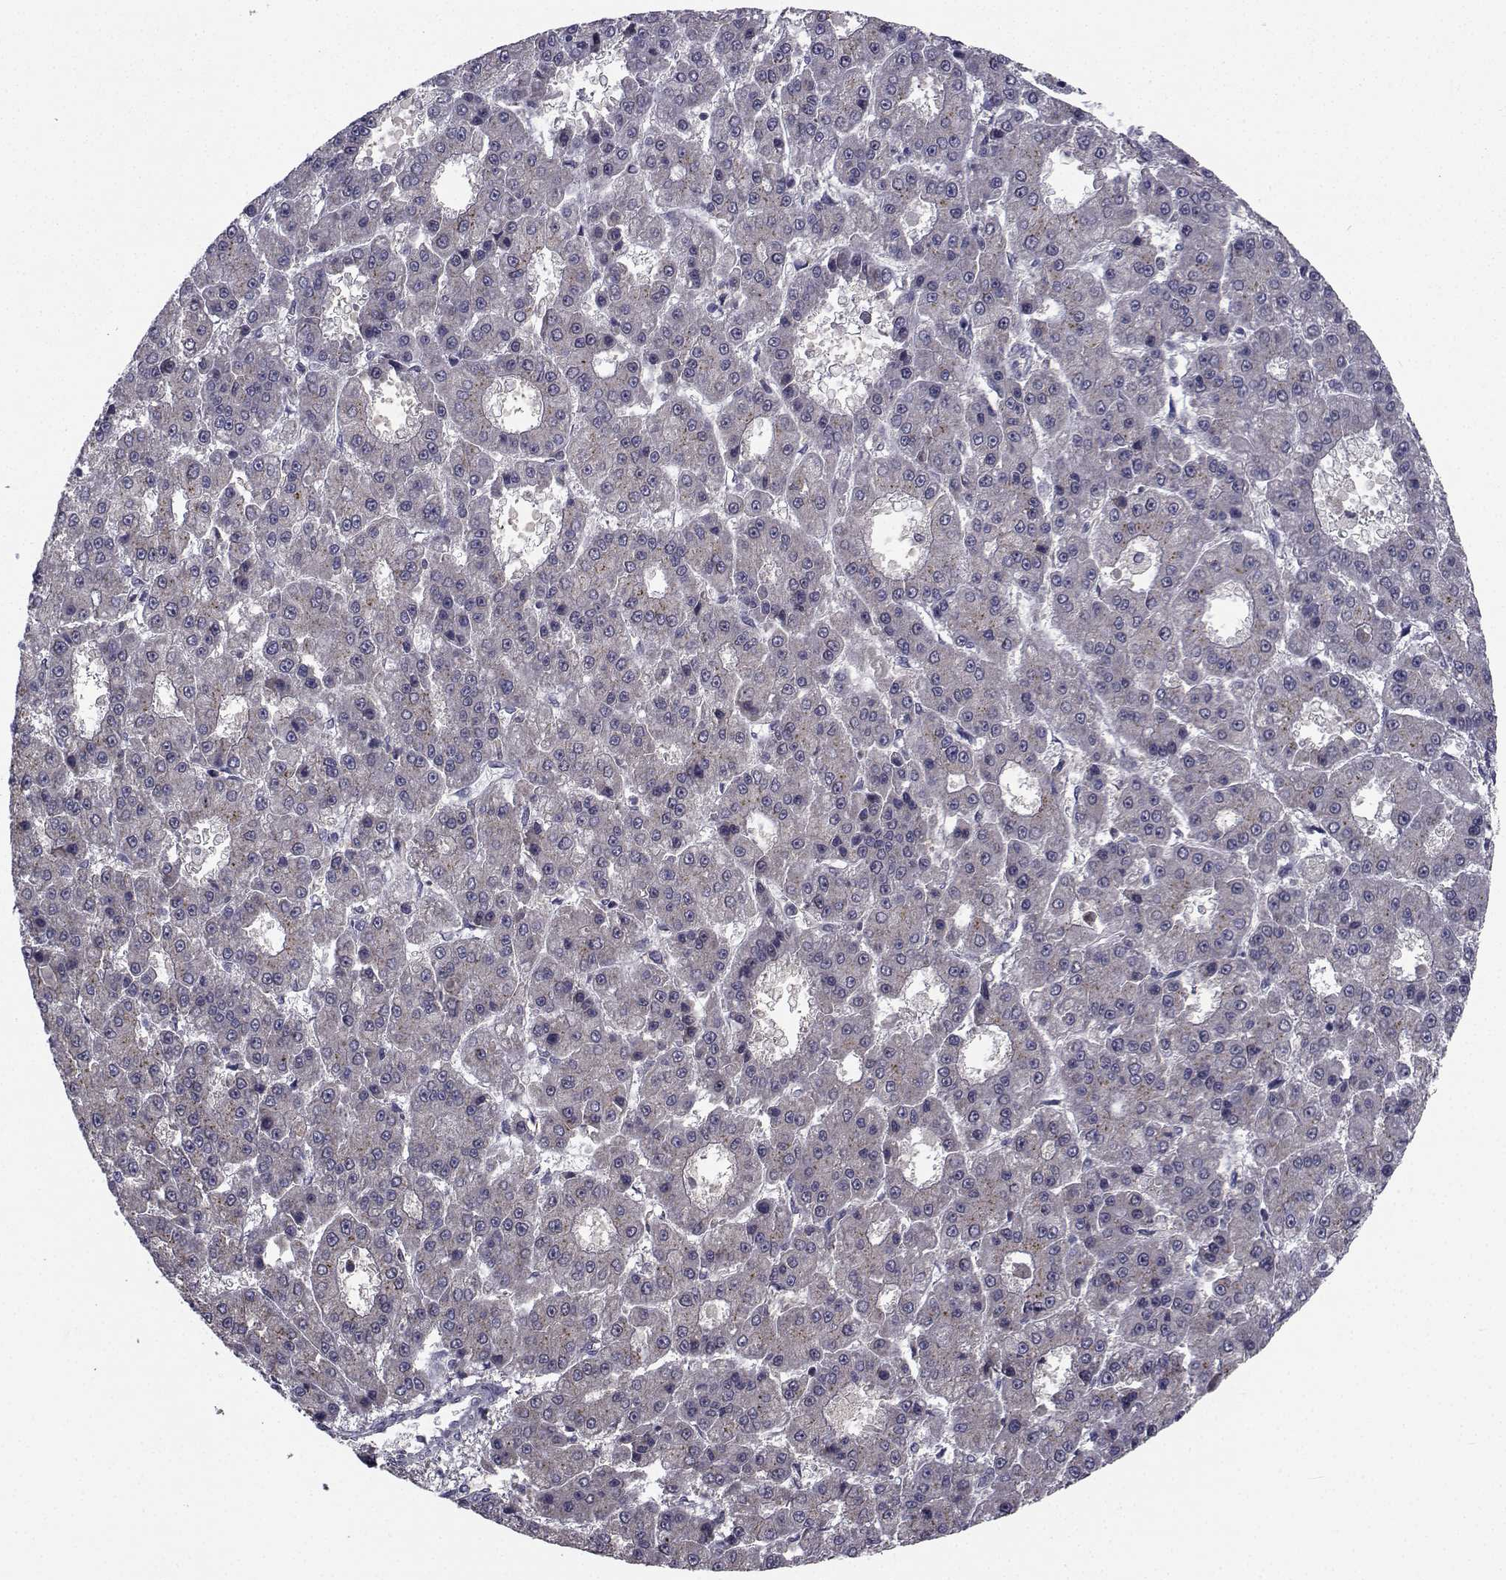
{"staining": {"intensity": "negative", "quantity": "none", "location": "none"}, "tissue": "liver cancer", "cell_type": "Tumor cells", "image_type": "cancer", "snomed": [{"axis": "morphology", "description": "Carcinoma, Hepatocellular, NOS"}, {"axis": "topography", "description": "Liver"}], "caption": "Immunohistochemistry of human liver hepatocellular carcinoma exhibits no staining in tumor cells.", "gene": "CYP2S1", "patient": {"sex": "male", "age": 70}}